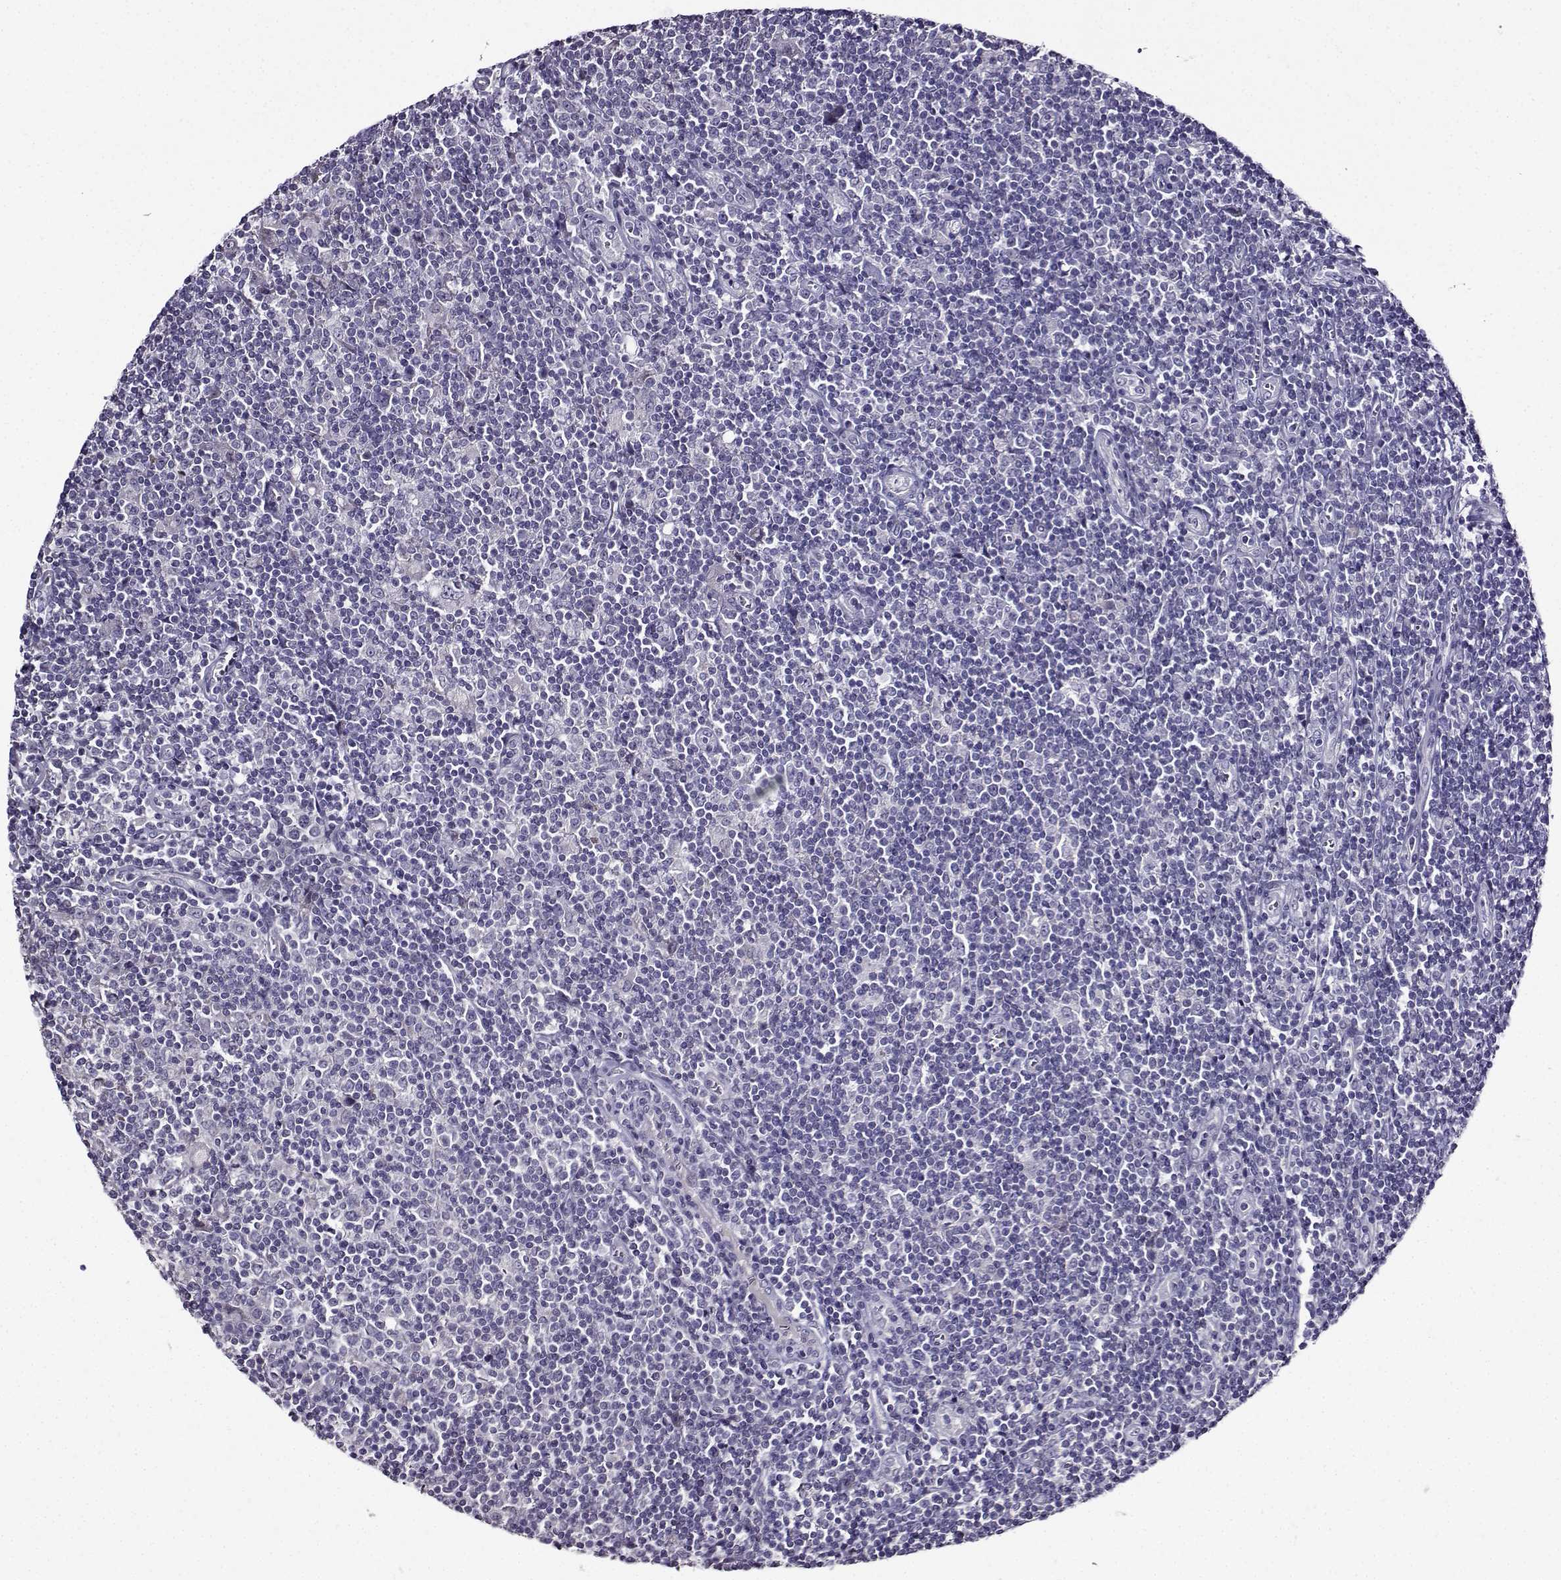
{"staining": {"intensity": "negative", "quantity": "none", "location": "none"}, "tissue": "lymphoma", "cell_type": "Tumor cells", "image_type": "cancer", "snomed": [{"axis": "morphology", "description": "Hodgkin's disease, NOS"}, {"axis": "topography", "description": "Lymph node"}], "caption": "Hodgkin's disease was stained to show a protein in brown. There is no significant staining in tumor cells. The staining was performed using DAB to visualize the protein expression in brown, while the nuclei were stained in blue with hematoxylin (Magnification: 20x).", "gene": "TMEM266", "patient": {"sex": "male", "age": 40}}